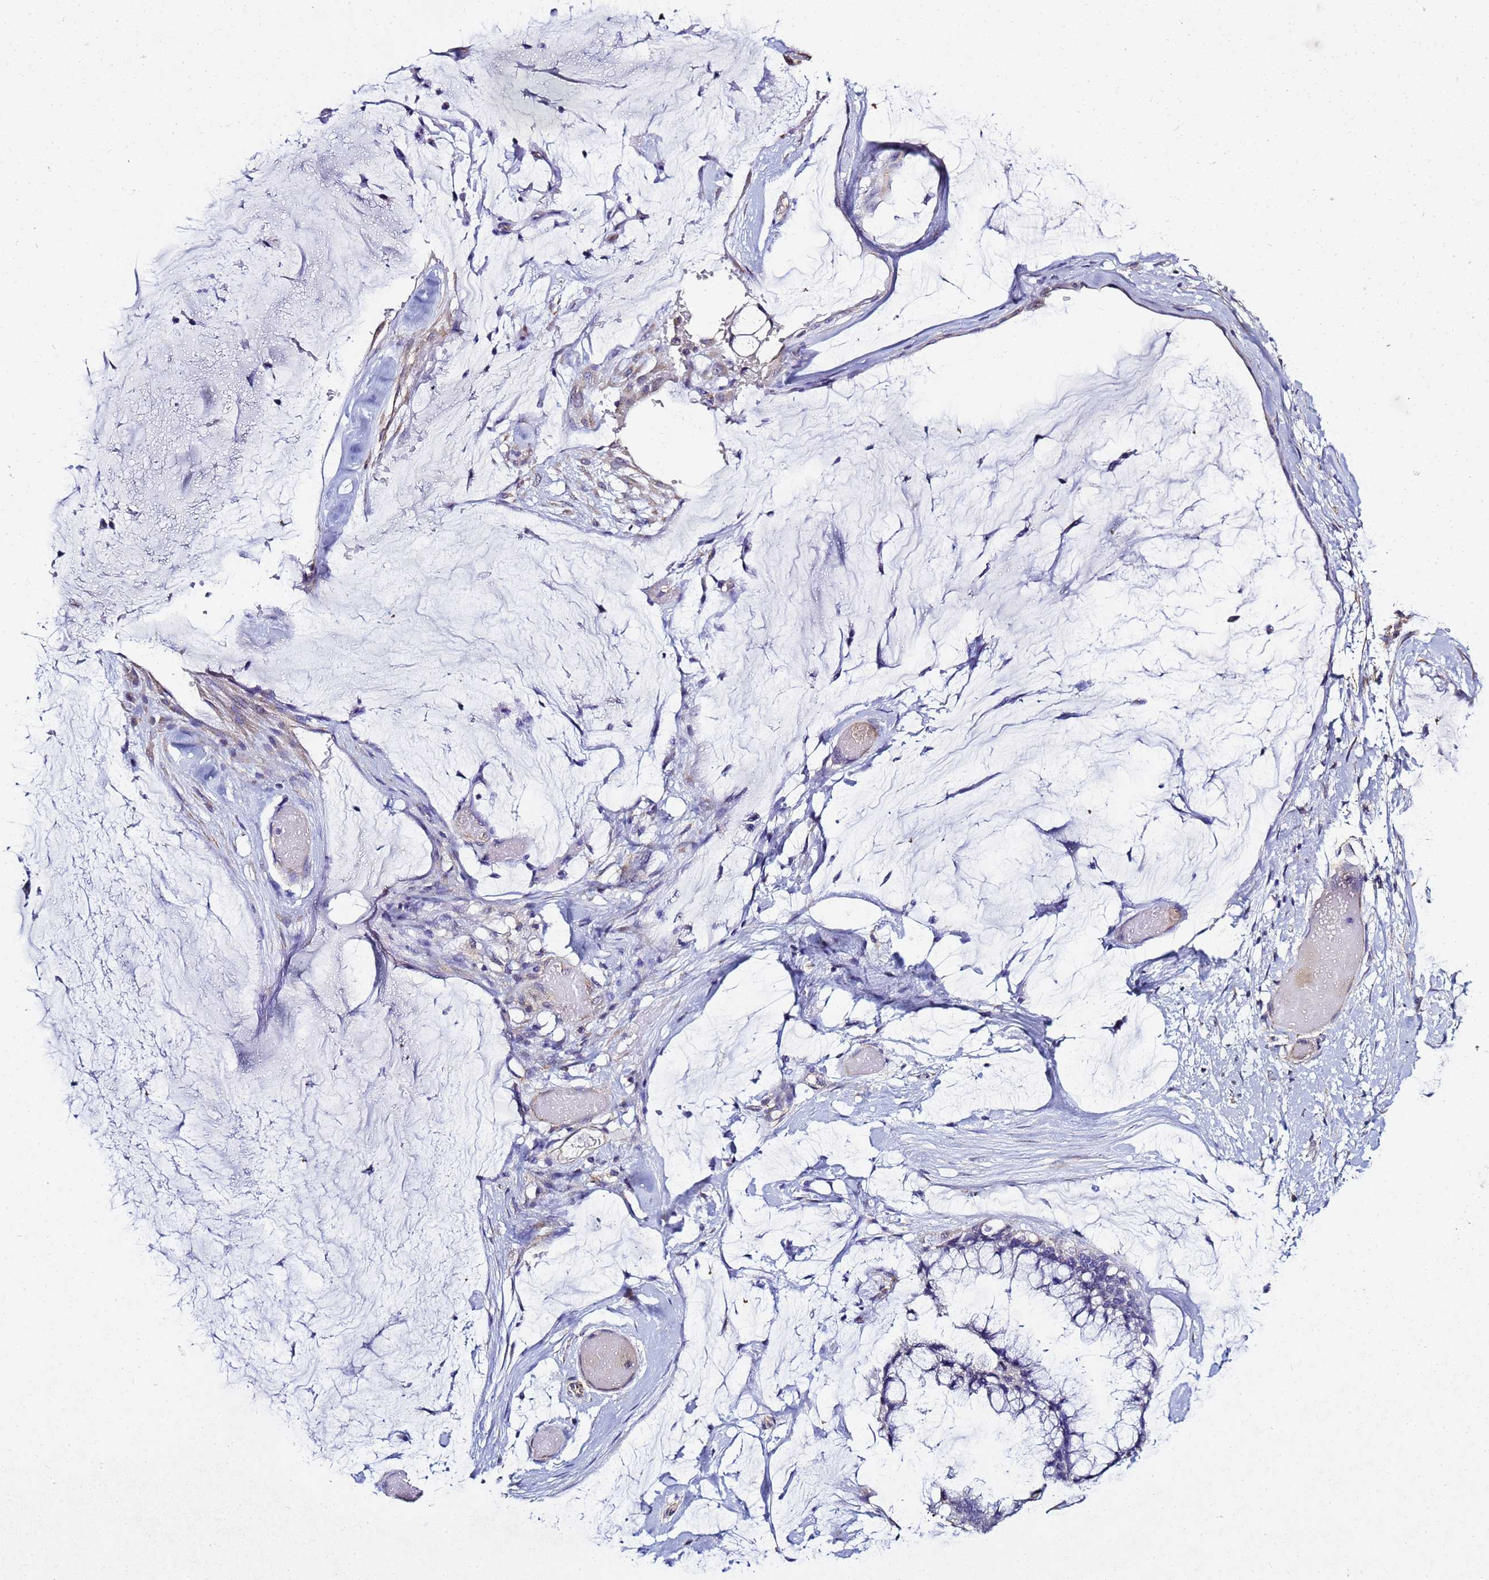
{"staining": {"intensity": "negative", "quantity": "none", "location": "none"}, "tissue": "ovarian cancer", "cell_type": "Tumor cells", "image_type": "cancer", "snomed": [{"axis": "morphology", "description": "Cystadenocarcinoma, mucinous, NOS"}, {"axis": "topography", "description": "Ovary"}], "caption": "Immunohistochemistry (IHC) of human ovarian cancer shows no expression in tumor cells.", "gene": "ENOPH1", "patient": {"sex": "female", "age": 39}}